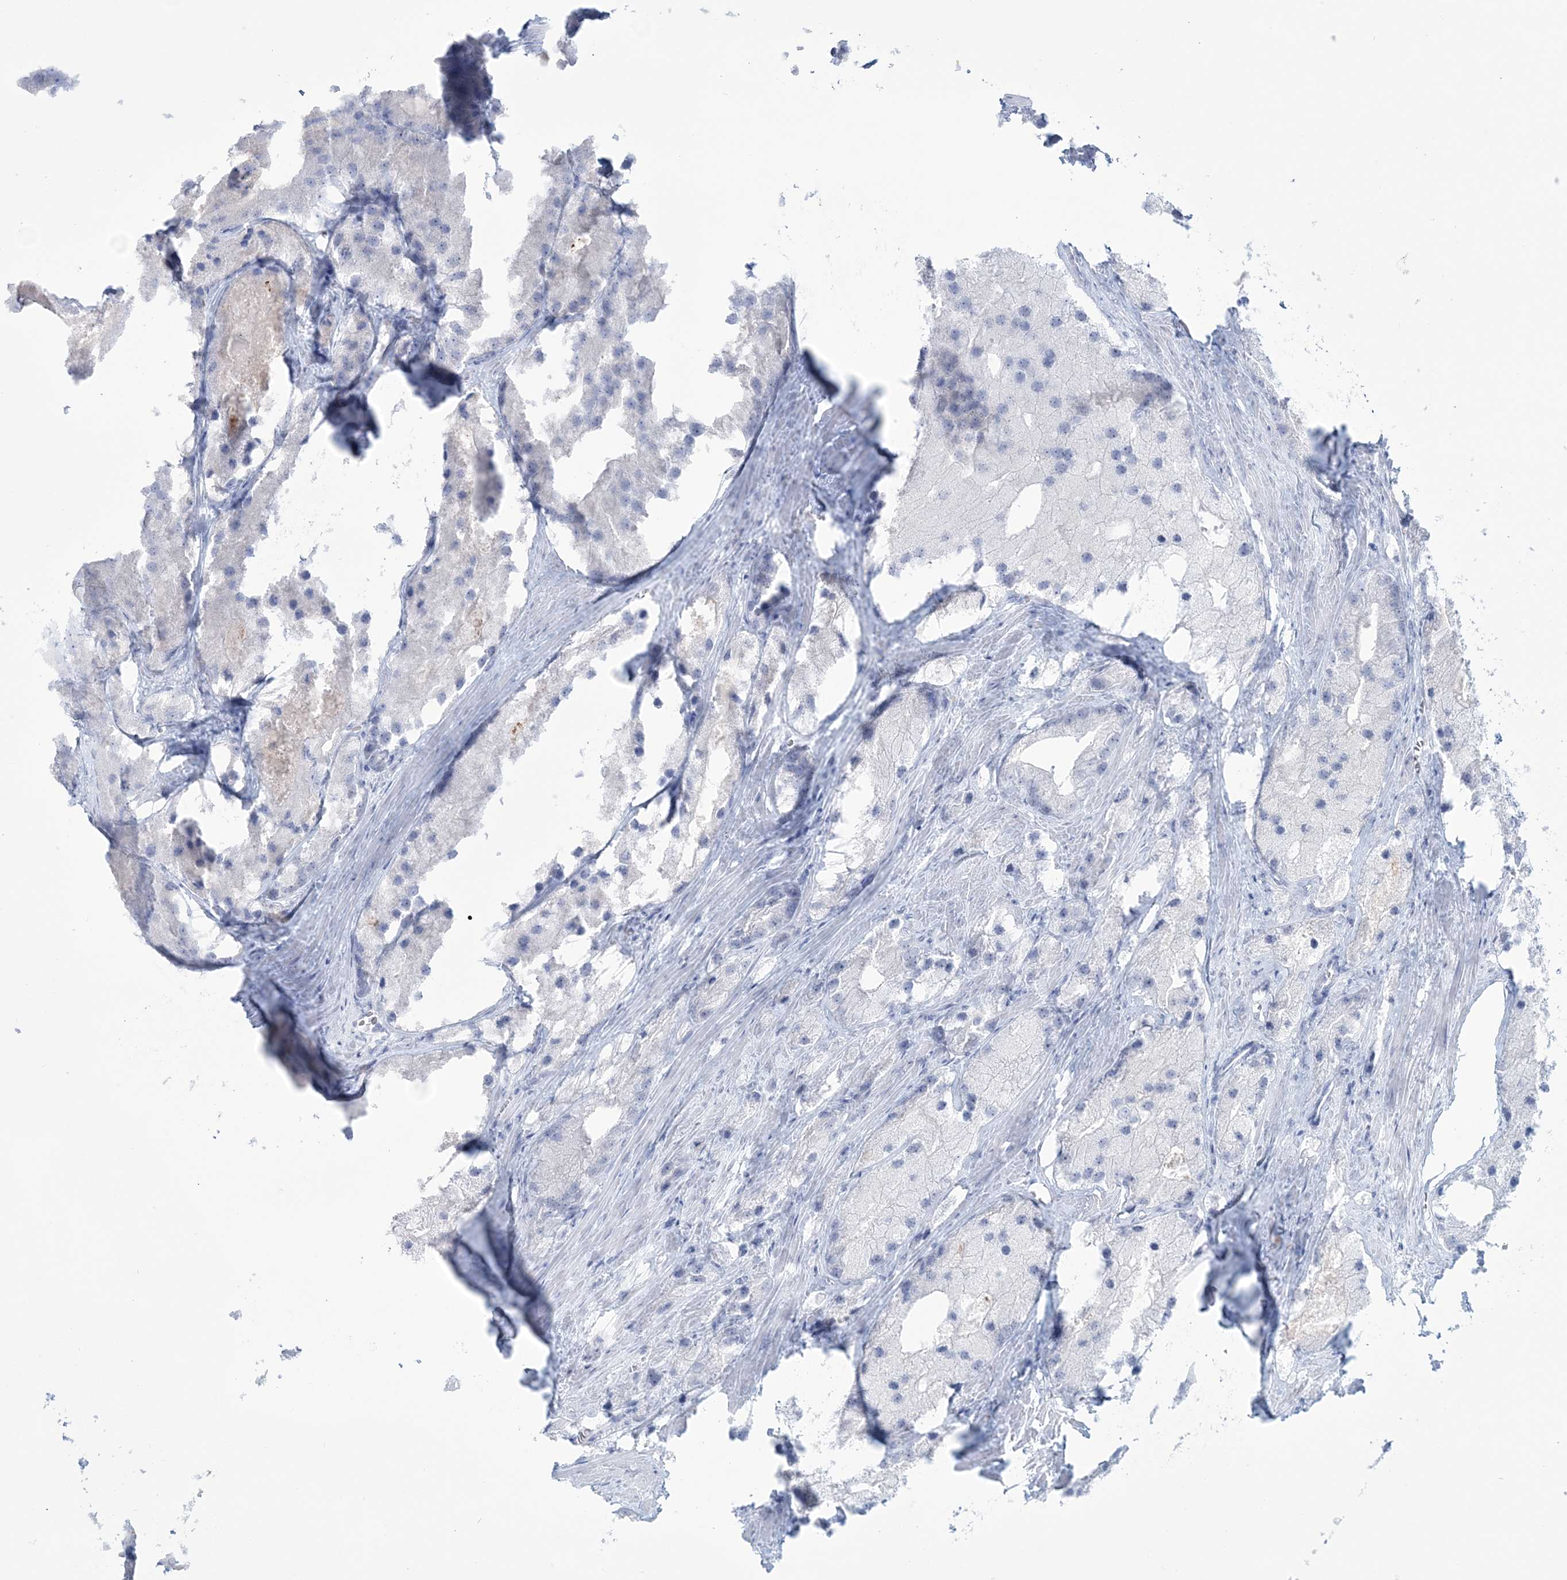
{"staining": {"intensity": "negative", "quantity": "none", "location": "none"}, "tissue": "prostate cancer", "cell_type": "Tumor cells", "image_type": "cancer", "snomed": [{"axis": "morphology", "description": "Adenocarcinoma, Low grade"}, {"axis": "topography", "description": "Prostate"}], "caption": "Prostate cancer (adenocarcinoma (low-grade)) was stained to show a protein in brown. There is no significant expression in tumor cells. Nuclei are stained in blue.", "gene": "DPCD", "patient": {"sex": "male", "age": 69}}